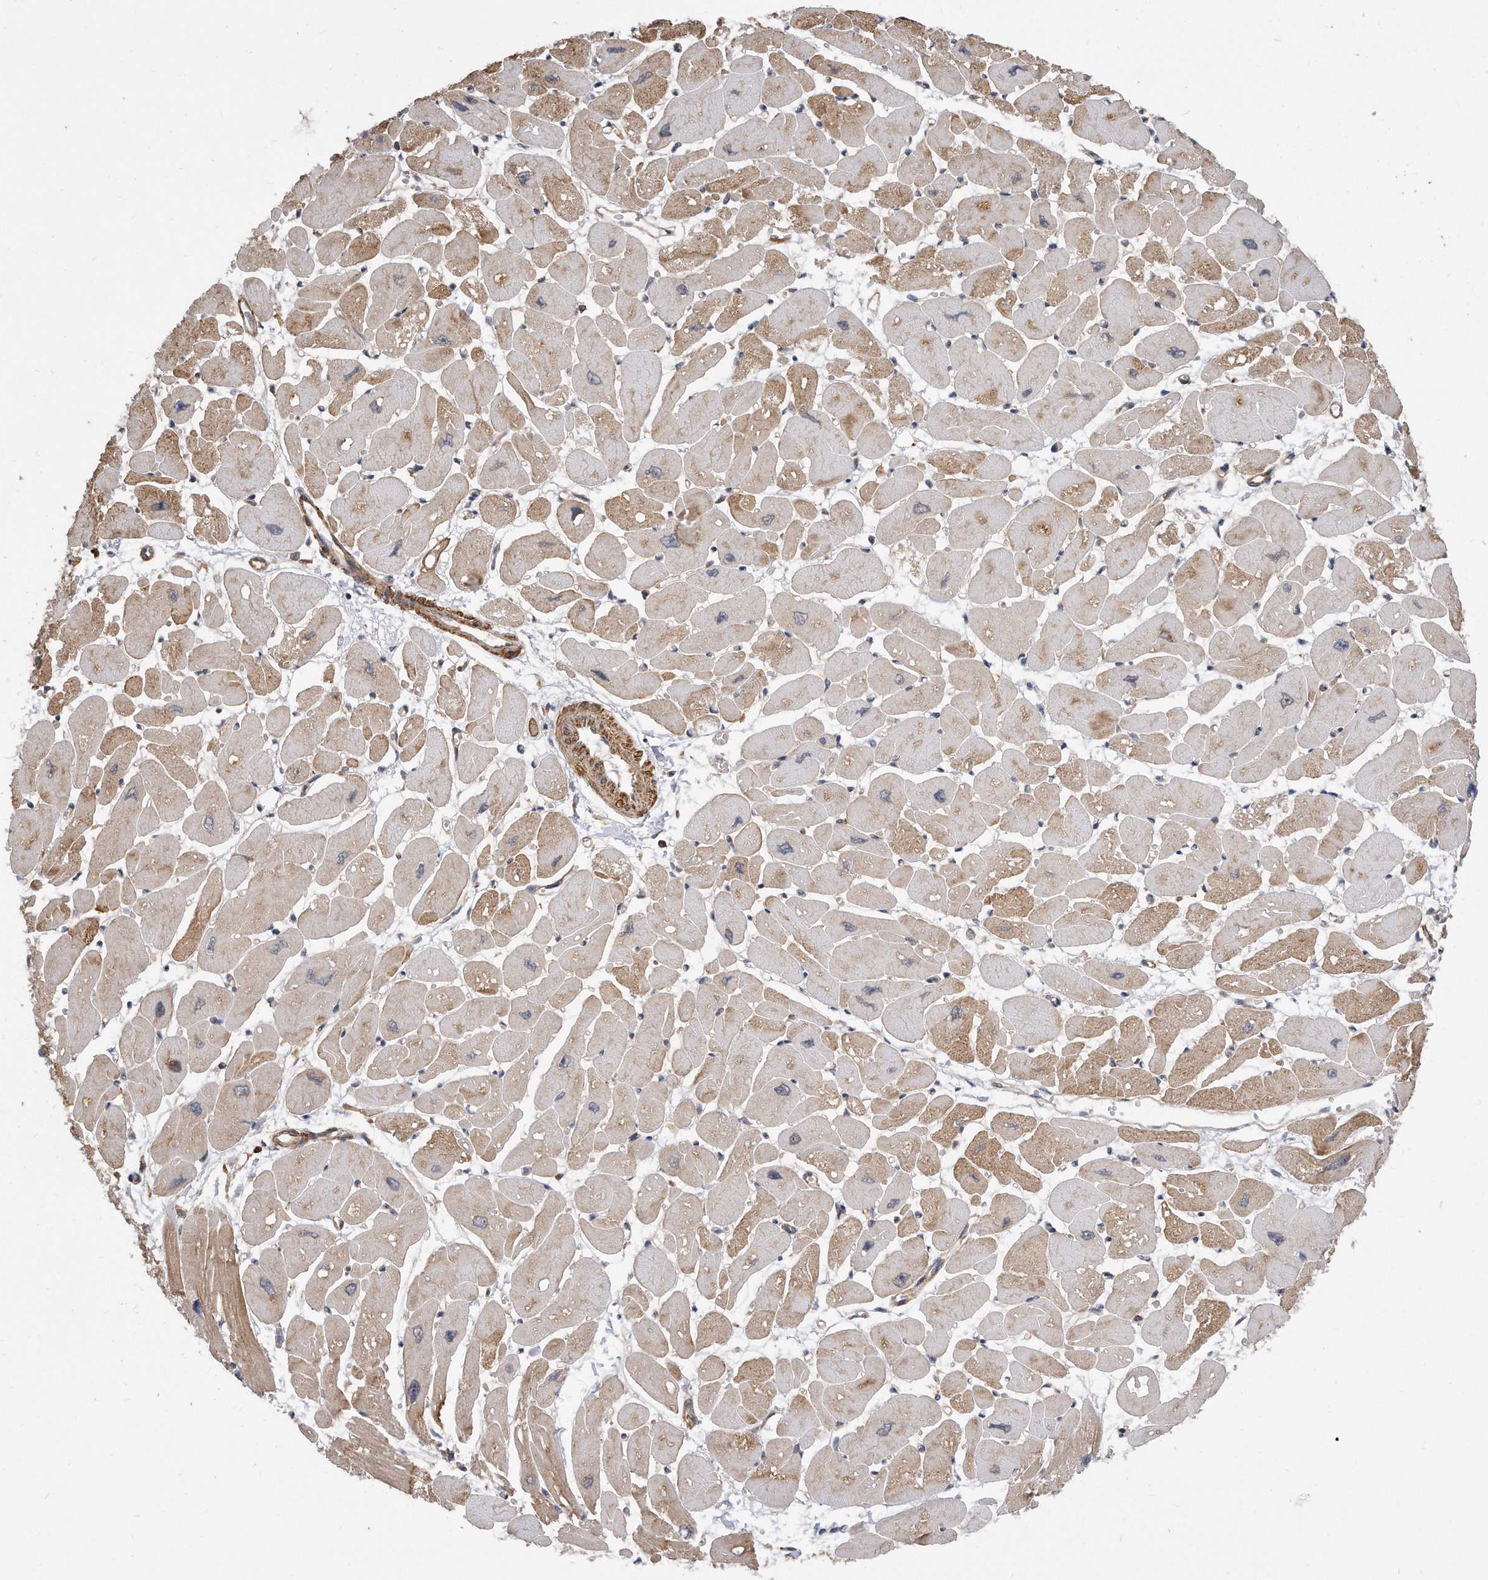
{"staining": {"intensity": "moderate", "quantity": ">75%", "location": "cytoplasmic/membranous"}, "tissue": "heart muscle", "cell_type": "Cardiomyocytes", "image_type": "normal", "snomed": [{"axis": "morphology", "description": "Normal tissue, NOS"}, {"axis": "topography", "description": "Heart"}], "caption": "Protein expression analysis of normal heart muscle shows moderate cytoplasmic/membranous positivity in about >75% of cardiomyocytes. The staining was performed using DAB (3,3'-diaminobenzidine), with brown indicating positive protein expression. Nuclei are stained blue with hematoxylin.", "gene": "TCP1", "patient": {"sex": "female", "age": 54}}